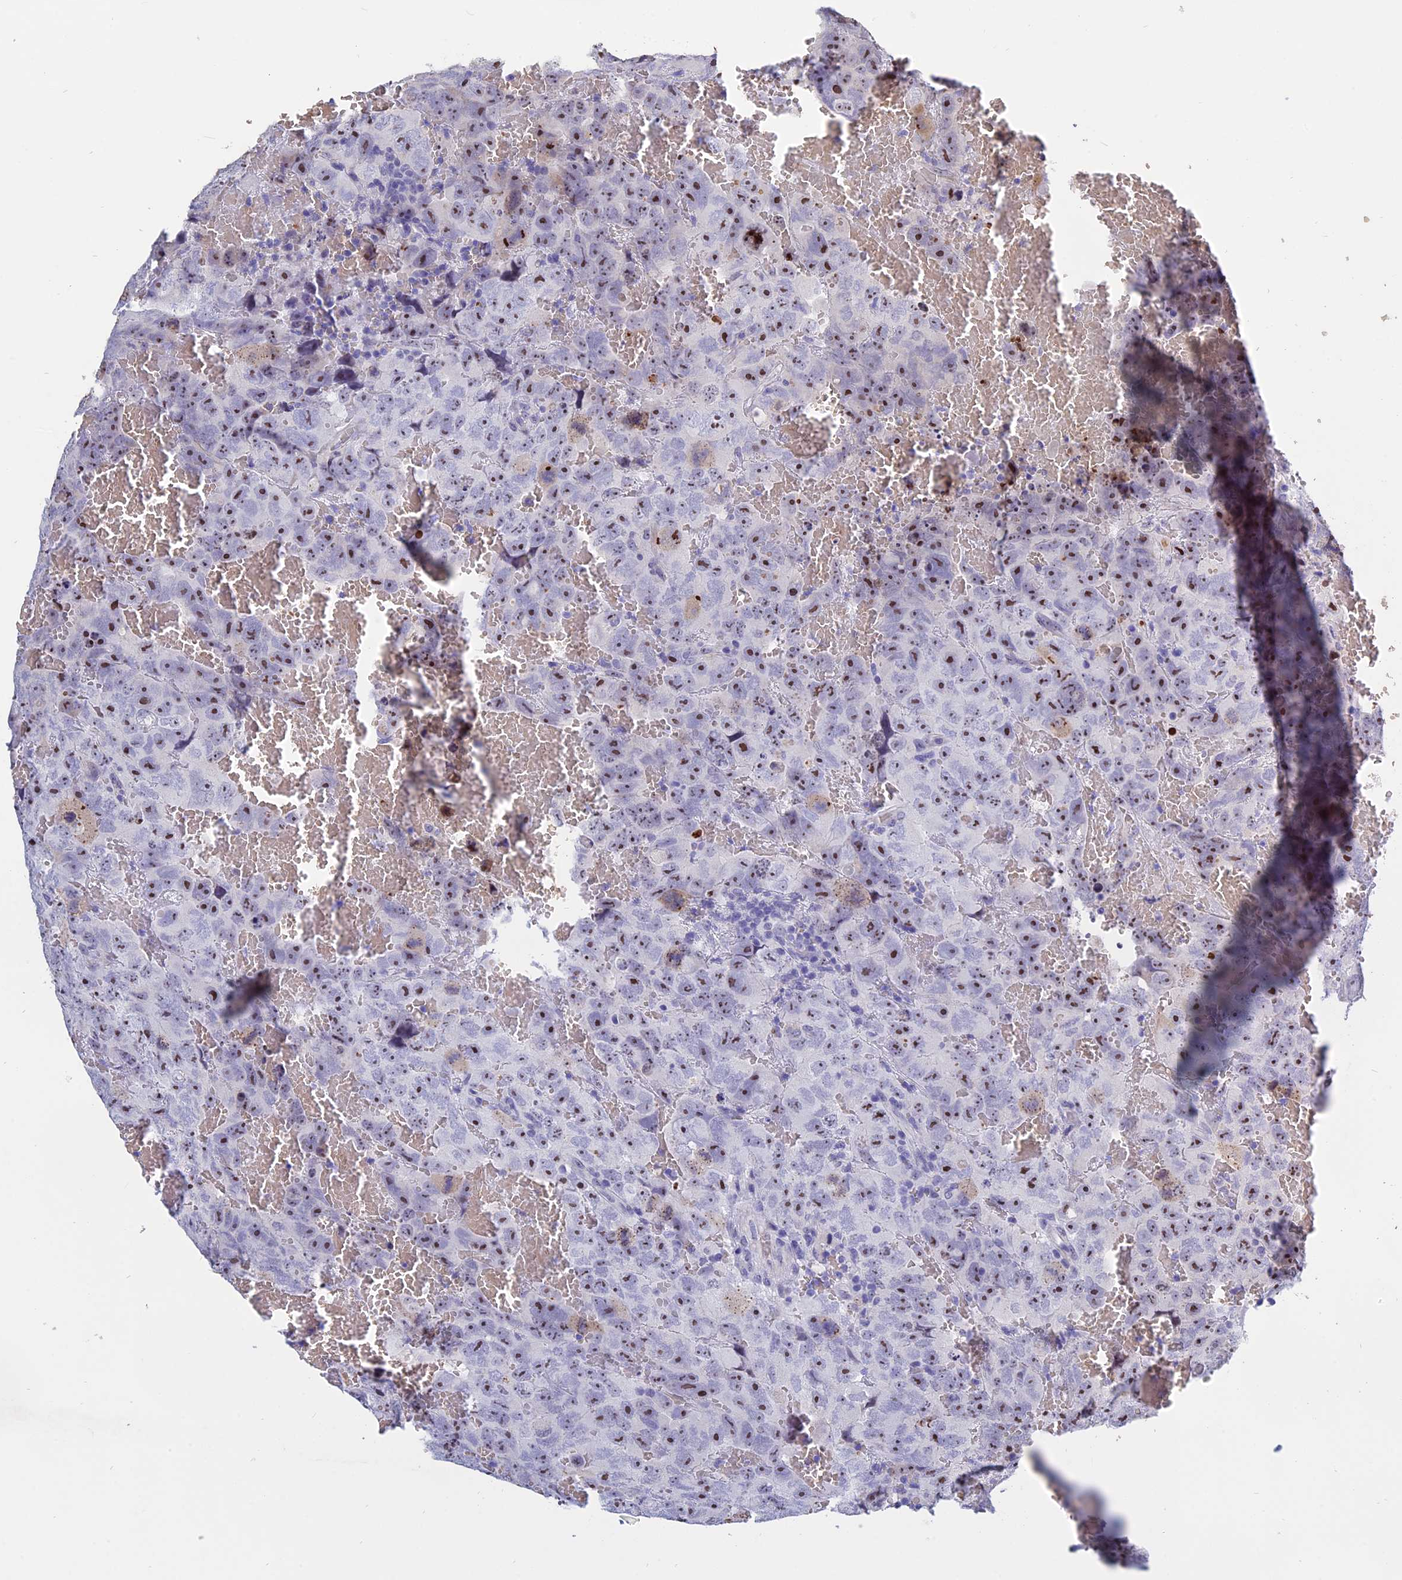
{"staining": {"intensity": "strong", "quantity": ">75%", "location": "nuclear"}, "tissue": "testis cancer", "cell_type": "Tumor cells", "image_type": "cancer", "snomed": [{"axis": "morphology", "description": "Carcinoma, Embryonal, NOS"}, {"axis": "topography", "description": "Testis"}], "caption": "An image of testis cancer stained for a protein shows strong nuclear brown staining in tumor cells.", "gene": "KNOP1", "patient": {"sex": "male", "age": 45}}